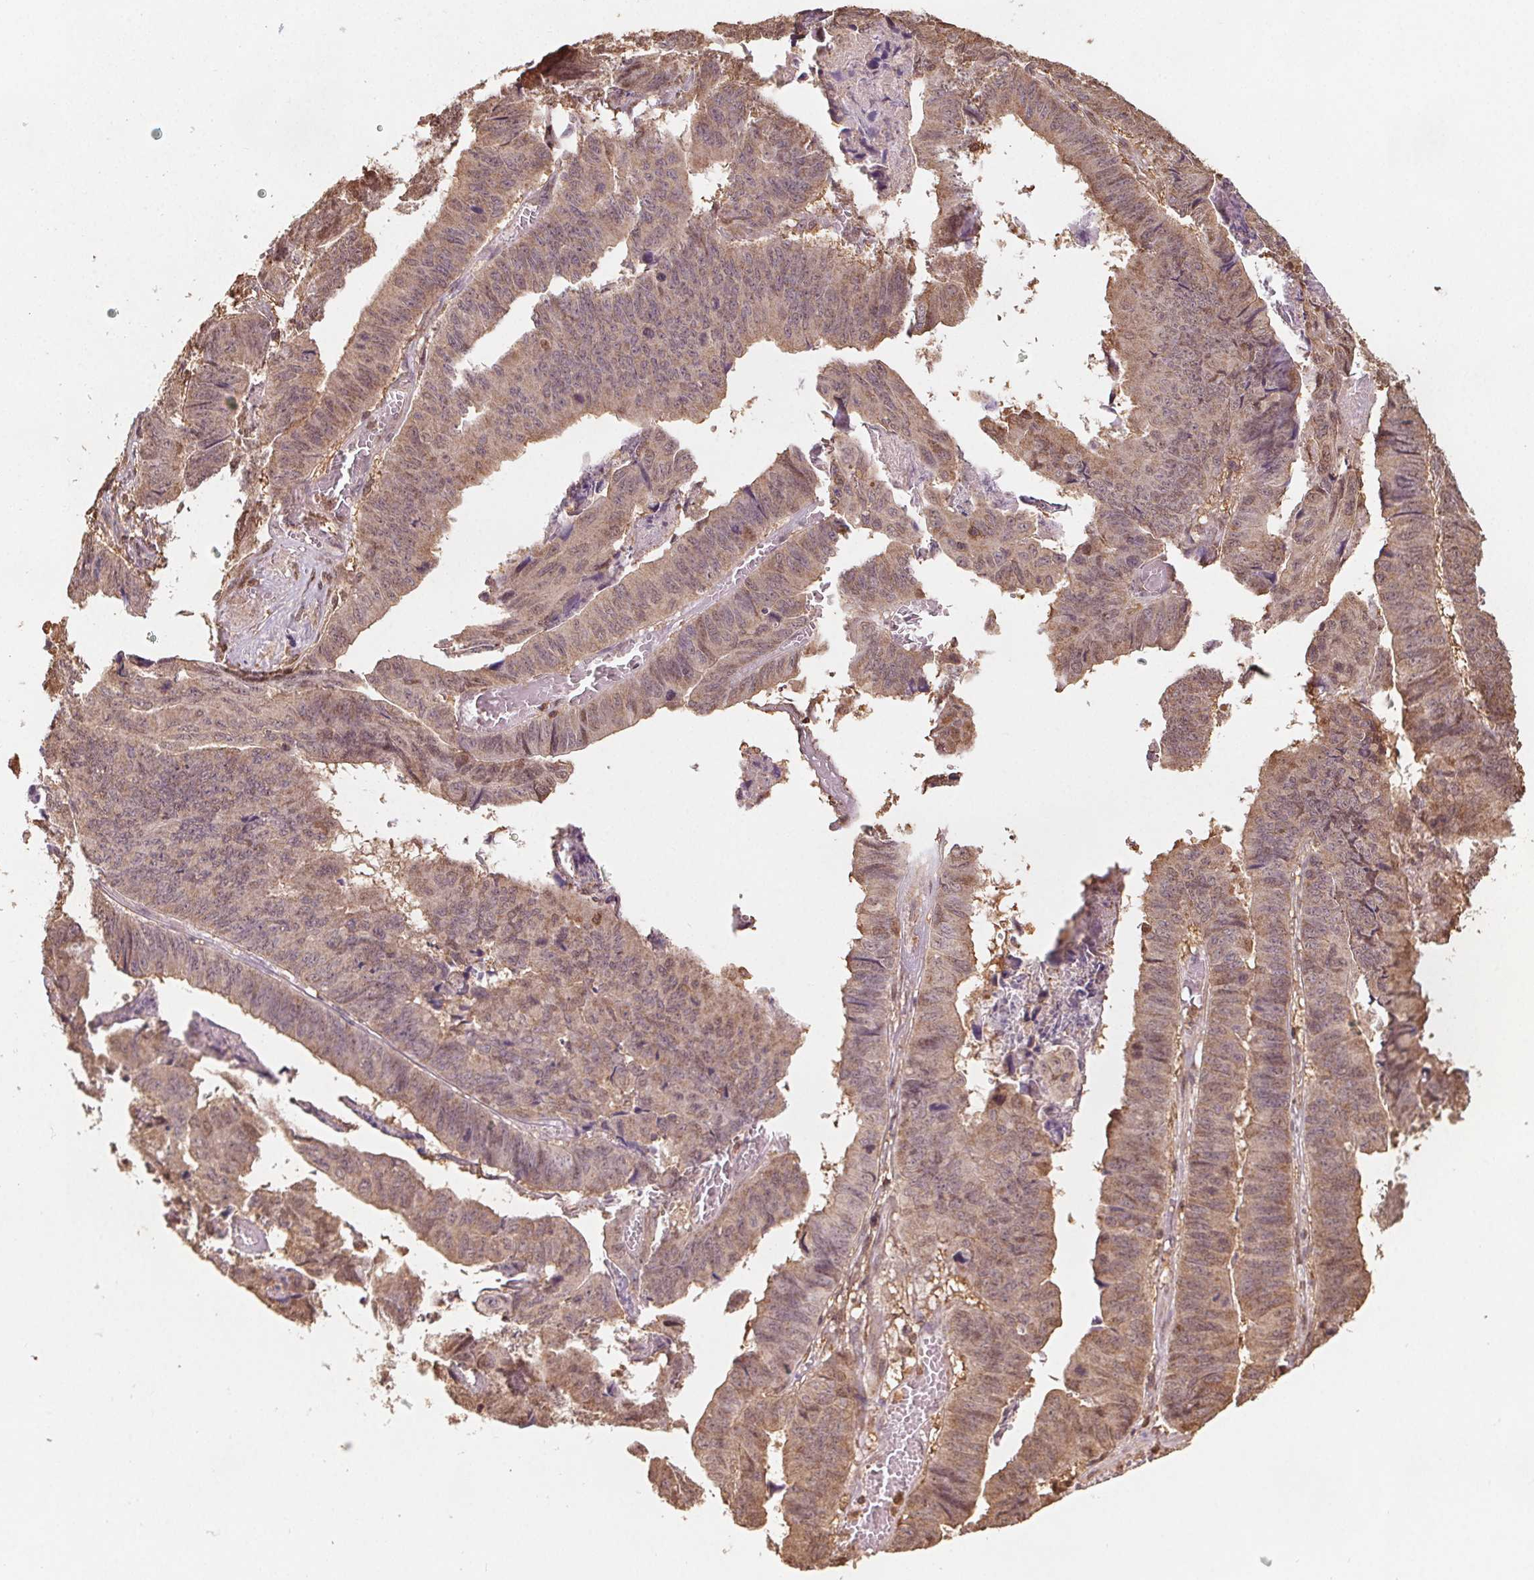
{"staining": {"intensity": "weak", "quantity": ">75%", "location": "cytoplasmic/membranous,nuclear"}, "tissue": "stomach cancer", "cell_type": "Tumor cells", "image_type": "cancer", "snomed": [{"axis": "morphology", "description": "Adenocarcinoma, NOS"}, {"axis": "topography", "description": "Stomach, lower"}], "caption": "Protein expression by immunohistochemistry demonstrates weak cytoplasmic/membranous and nuclear expression in approximately >75% of tumor cells in stomach cancer.", "gene": "ENO1", "patient": {"sex": "male", "age": 77}}